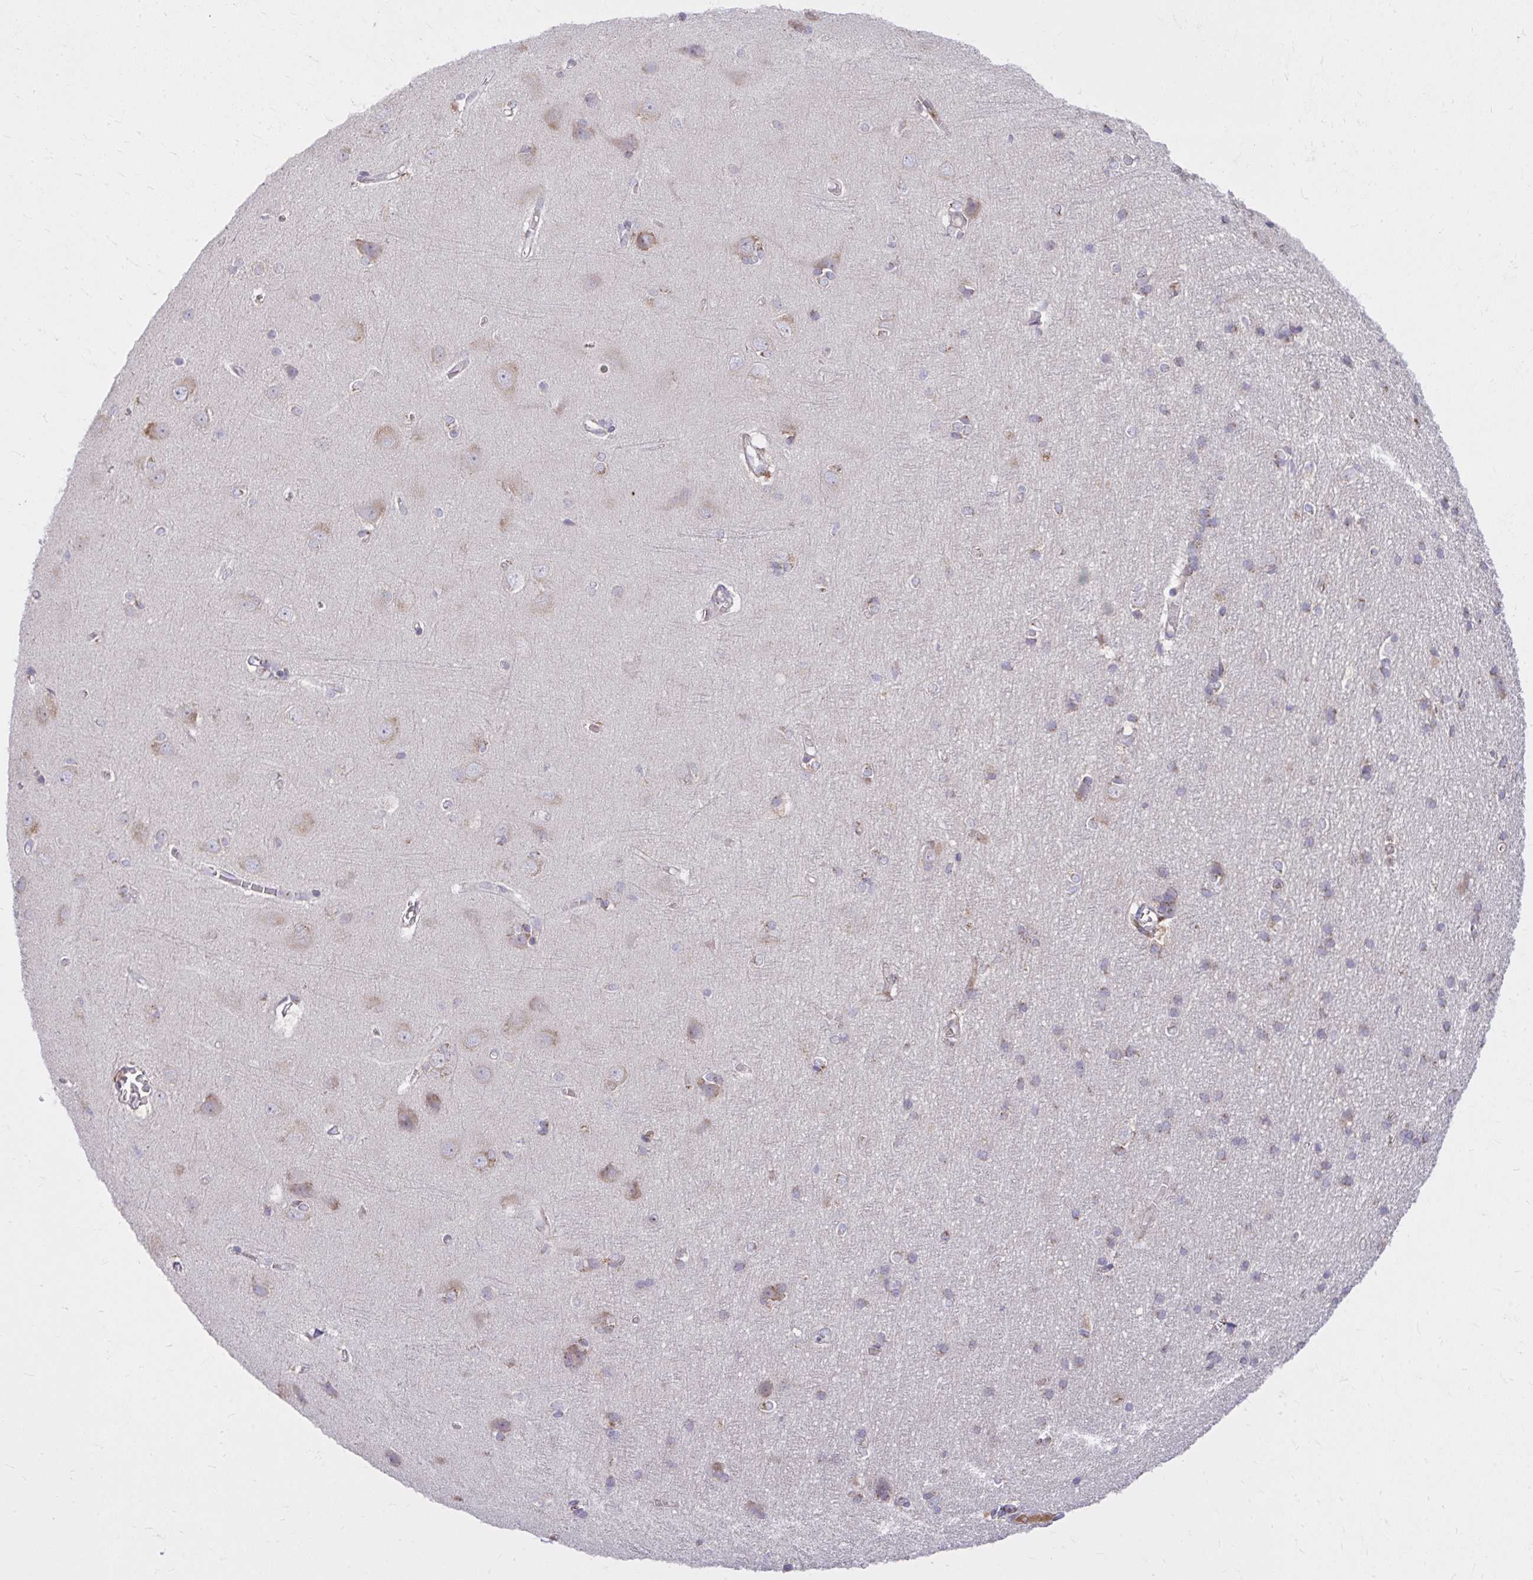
{"staining": {"intensity": "moderate", "quantity": "<25%", "location": "cytoplasmic/membranous"}, "tissue": "cerebral cortex", "cell_type": "Endothelial cells", "image_type": "normal", "snomed": [{"axis": "morphology", "description": "Normal tissue, NOS"}, {"axis": "topography", "description": "Cerebral cortex"}], "caption": "This is a micrograph of immunohistochemistry staining of unremarkable cerebral cortex, which shows moderate expression in the cytoplasmic/membranous of endothelial cells.", "gene": "RAB6A", "patient": {"sex": "male", "age": 37}}